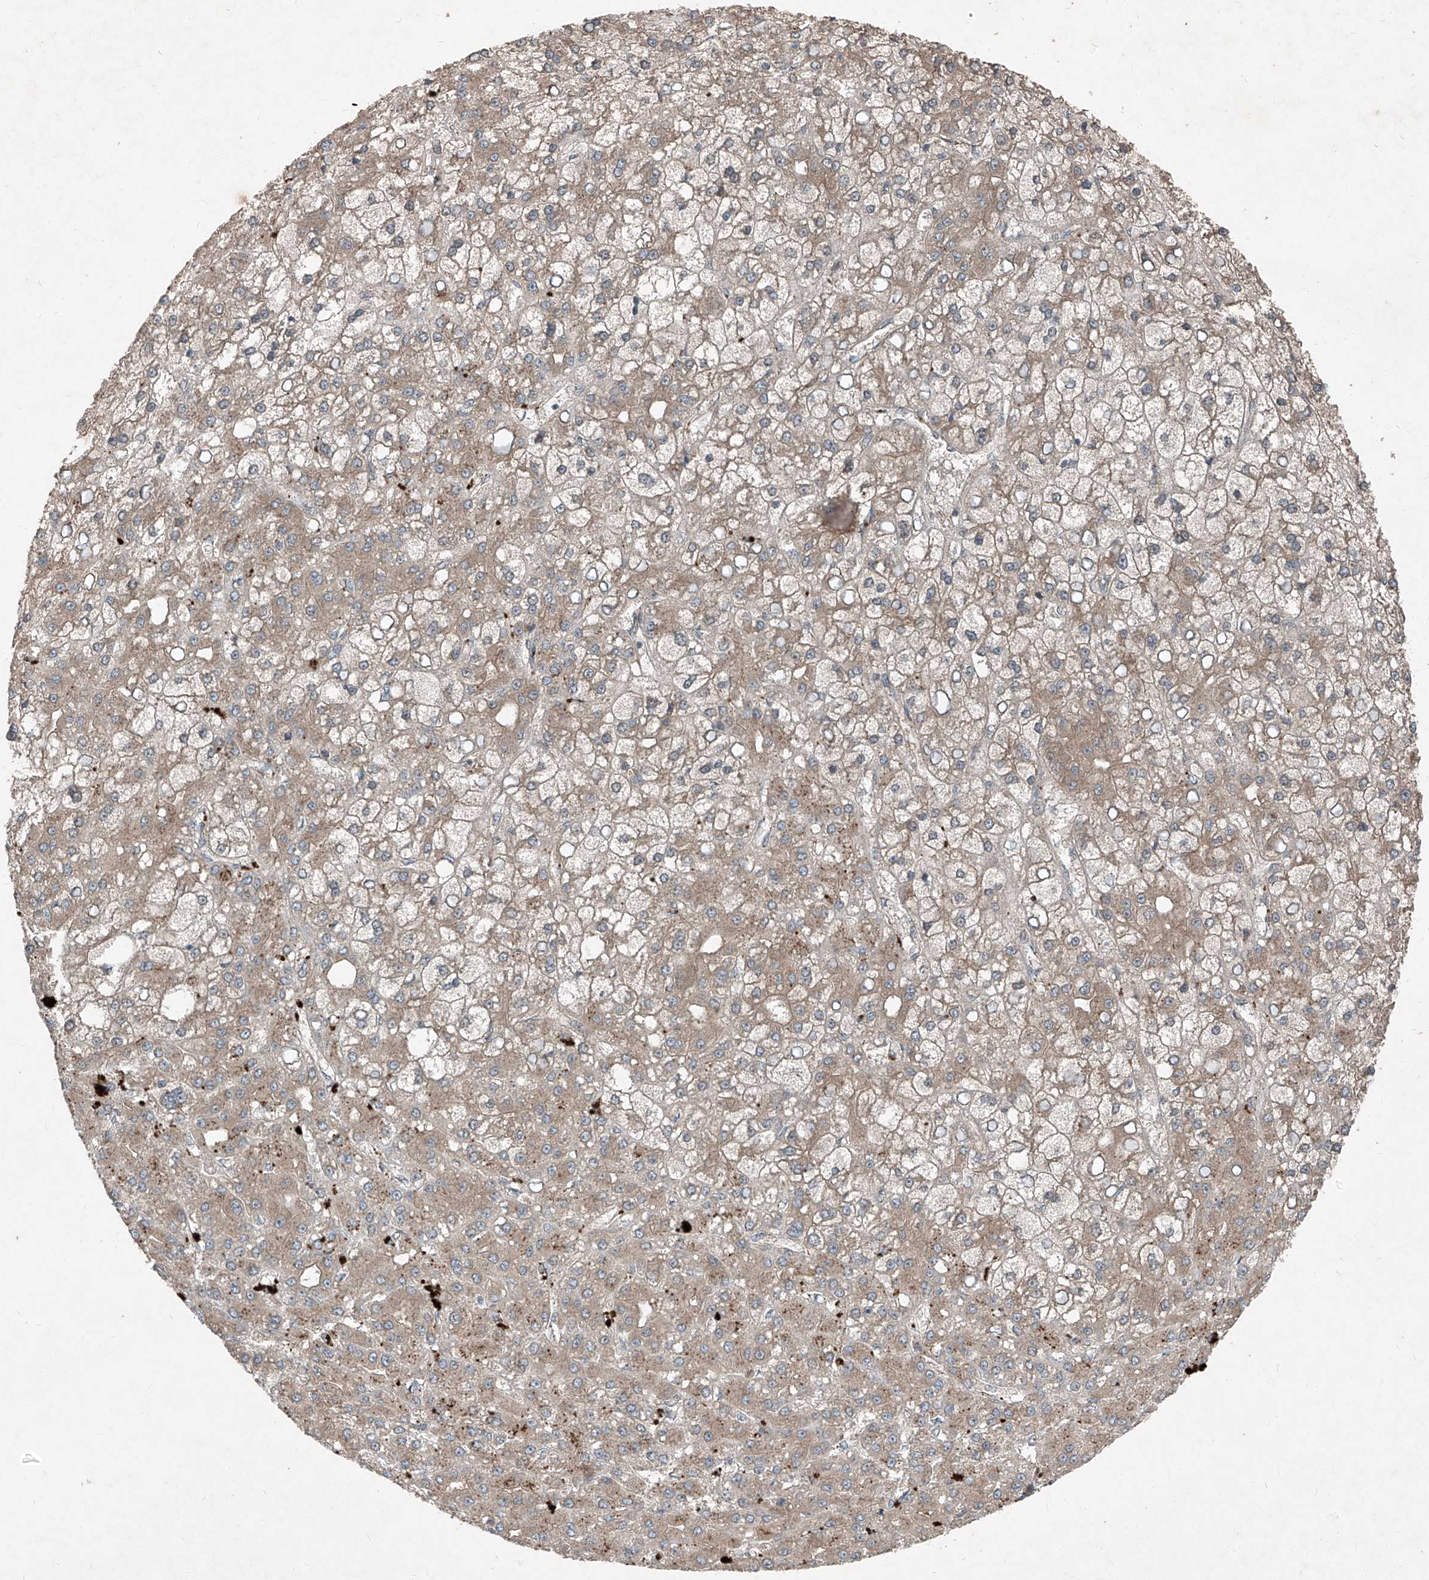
{"staining": {"intensity": "weak", "quantity": ">75%", "location": "cytoplasmic/membranous"}, "tissue": "liver cancer", "cell_type": "Tumor cells", "image_type": "cancer", "snomed": [{"axis": "morphology", "description": "Carcinoma, Hepatocellular, NOS"}, {"axis": "topography", "description": "Liver"}], "caption": "DAB immunohistochemical staining of liver cancer reveals weak cytoplasmic/membranous protein expression in approximately >75% of tumor cells. (brown staining indicates protein expression, while blue staining denotes nuclei).", "gene": "FOXRED2", "patient": {"sex": "male", "age": 67}}